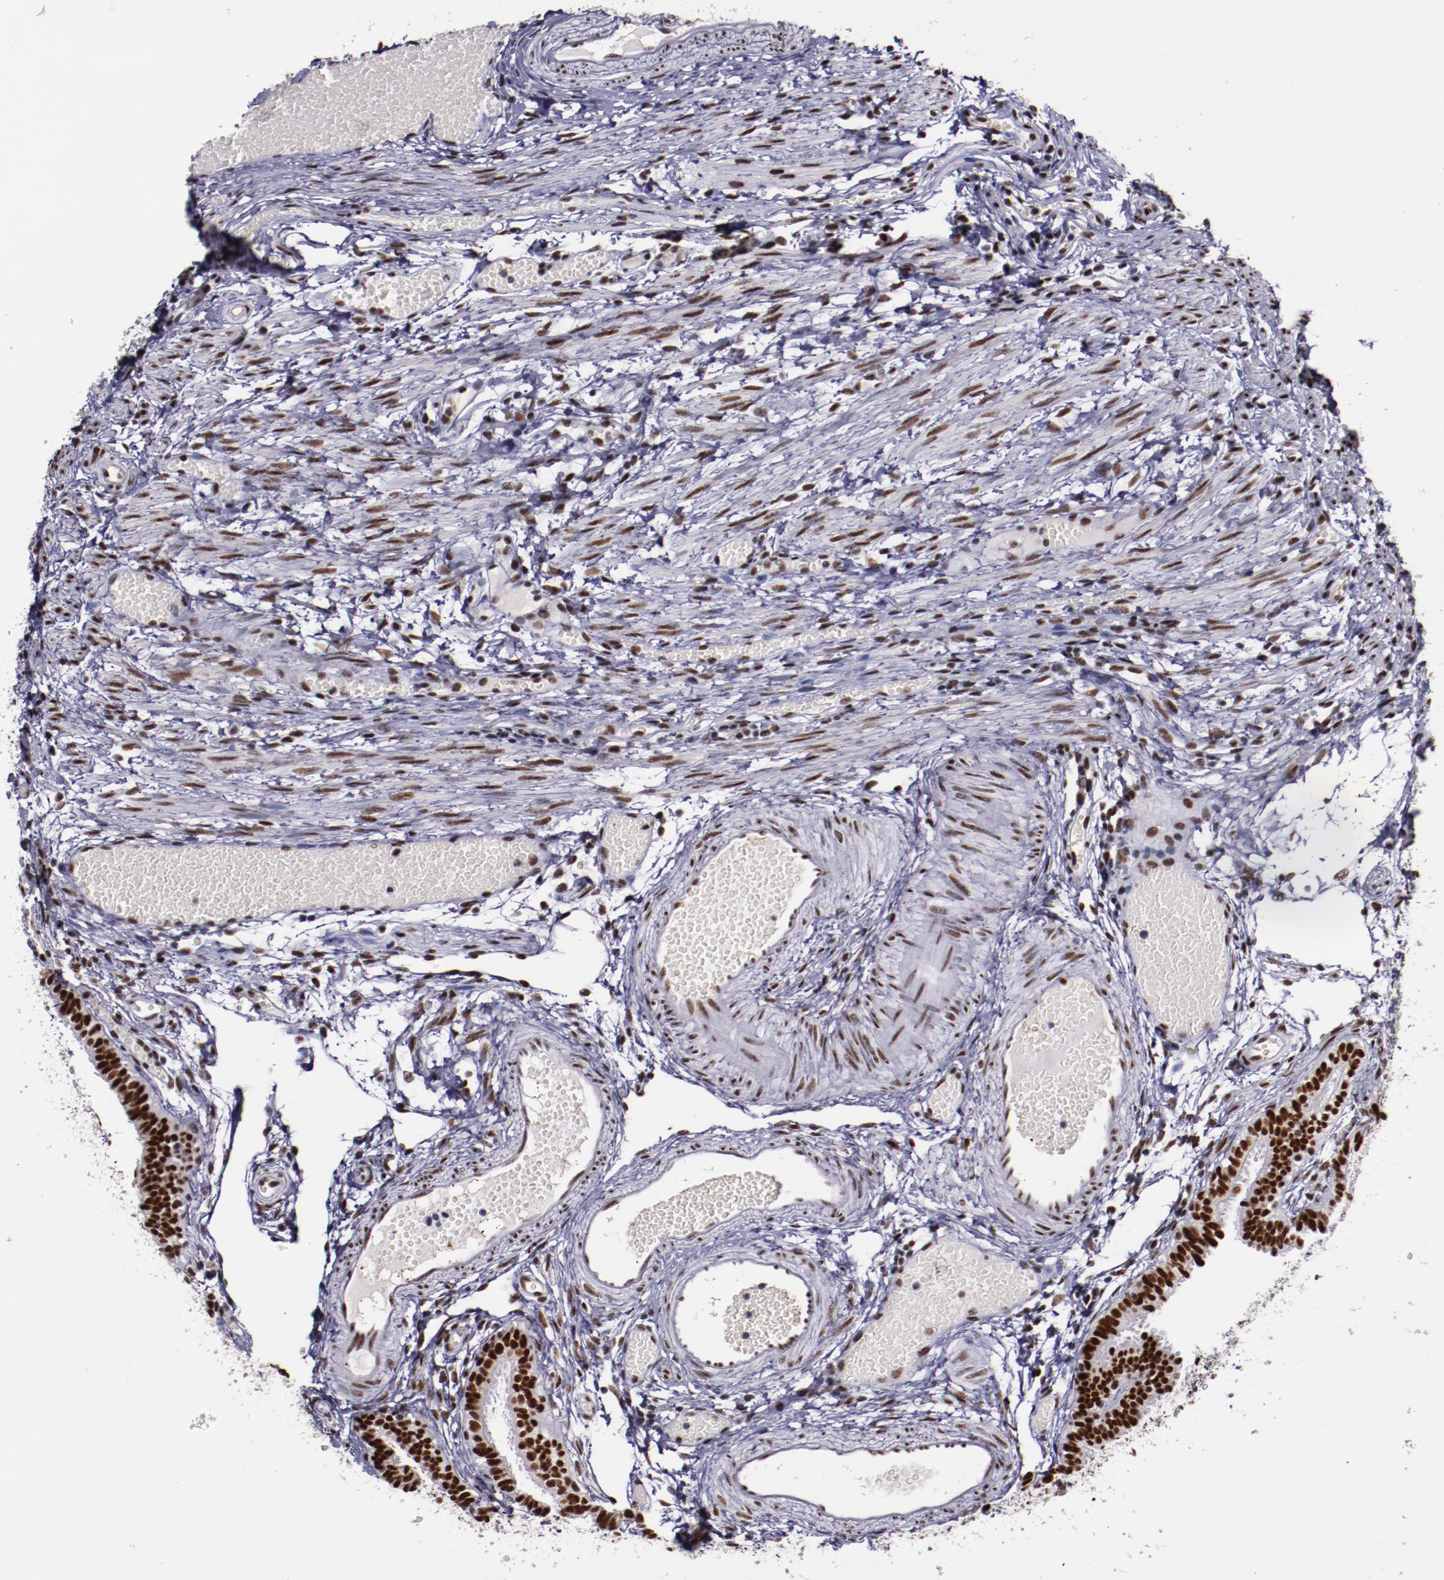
{"staining": {"intensity": "strong", "quantity": ">75%", "location": "nuclear"}, "tissue": "fallopian tube", "cell_type": "Glandular cells", "image_type": "normal", "snomed": [{"axis": "morphology", "description": "Normal tissue, NOS"}, {"axis": "topography", "description": "Fallopian tube"}], "caption": "DAB (3,3'-diaminobenzidine) immunohistochemical staining of benign fallopian tube demonstrates strong nuclear protein staining in about >75% of glandular cells.", "gene": "PPP4R3A", "patient": {"sex": "female", "age": 29}}